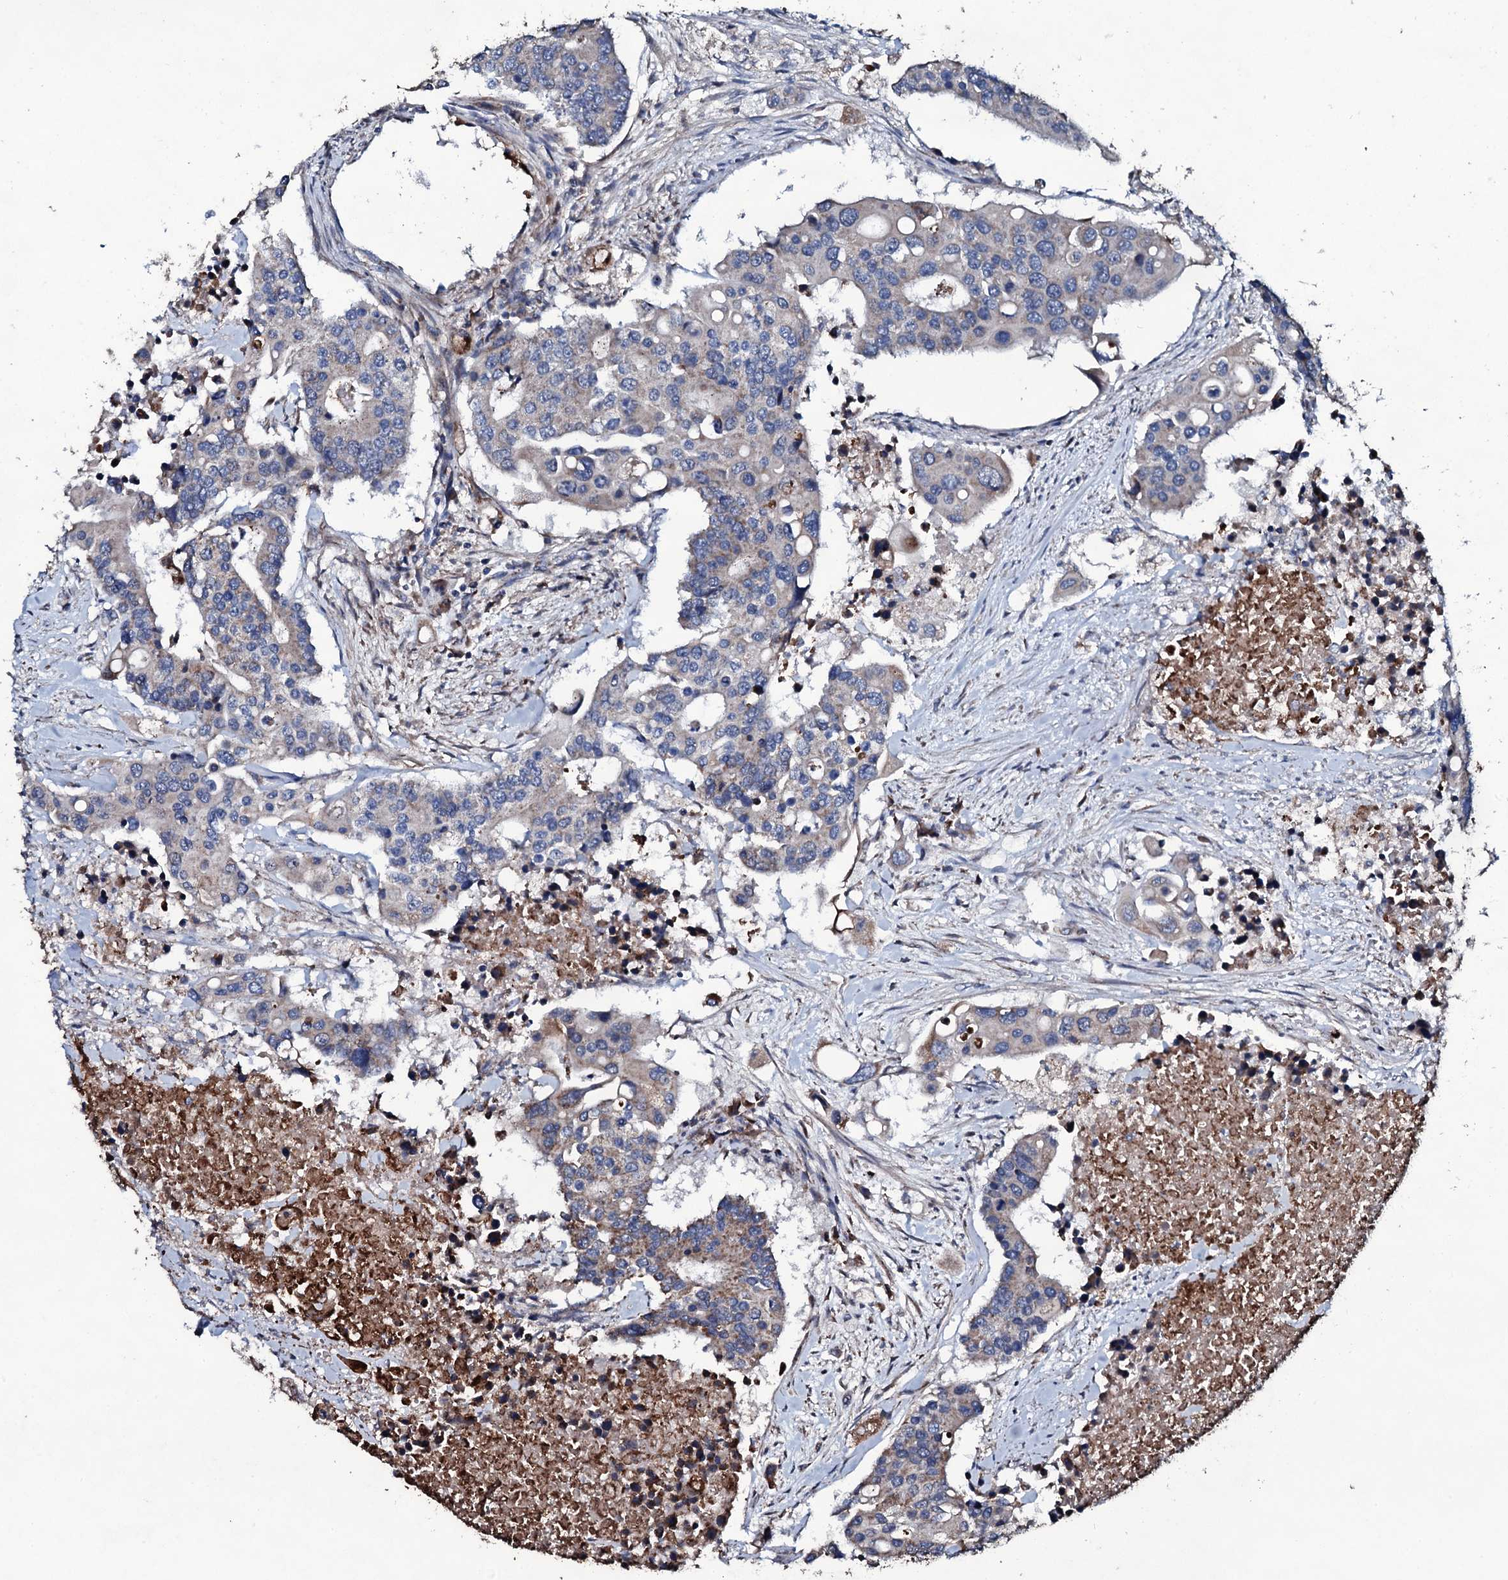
{"staining": {"intensity": "weak", "quantity": "<25%", "location": "cytoplasmic/membranous"}, "tissue": "colorectal cancer", "cell_type": "Tumor cells", "image_type": "cancer", "snomed": [{"axis": "morphology", "description": "Adenocarcinoma, NOS"}, {"axis": "topography", "description": "Colon"}], "caption": "IHC of human colorectal cancer (adenocarcinoma) shows no expression in tumor cells.", "gene": "DYNC2I2", "patient": {"sex": "male", "age": 77}}